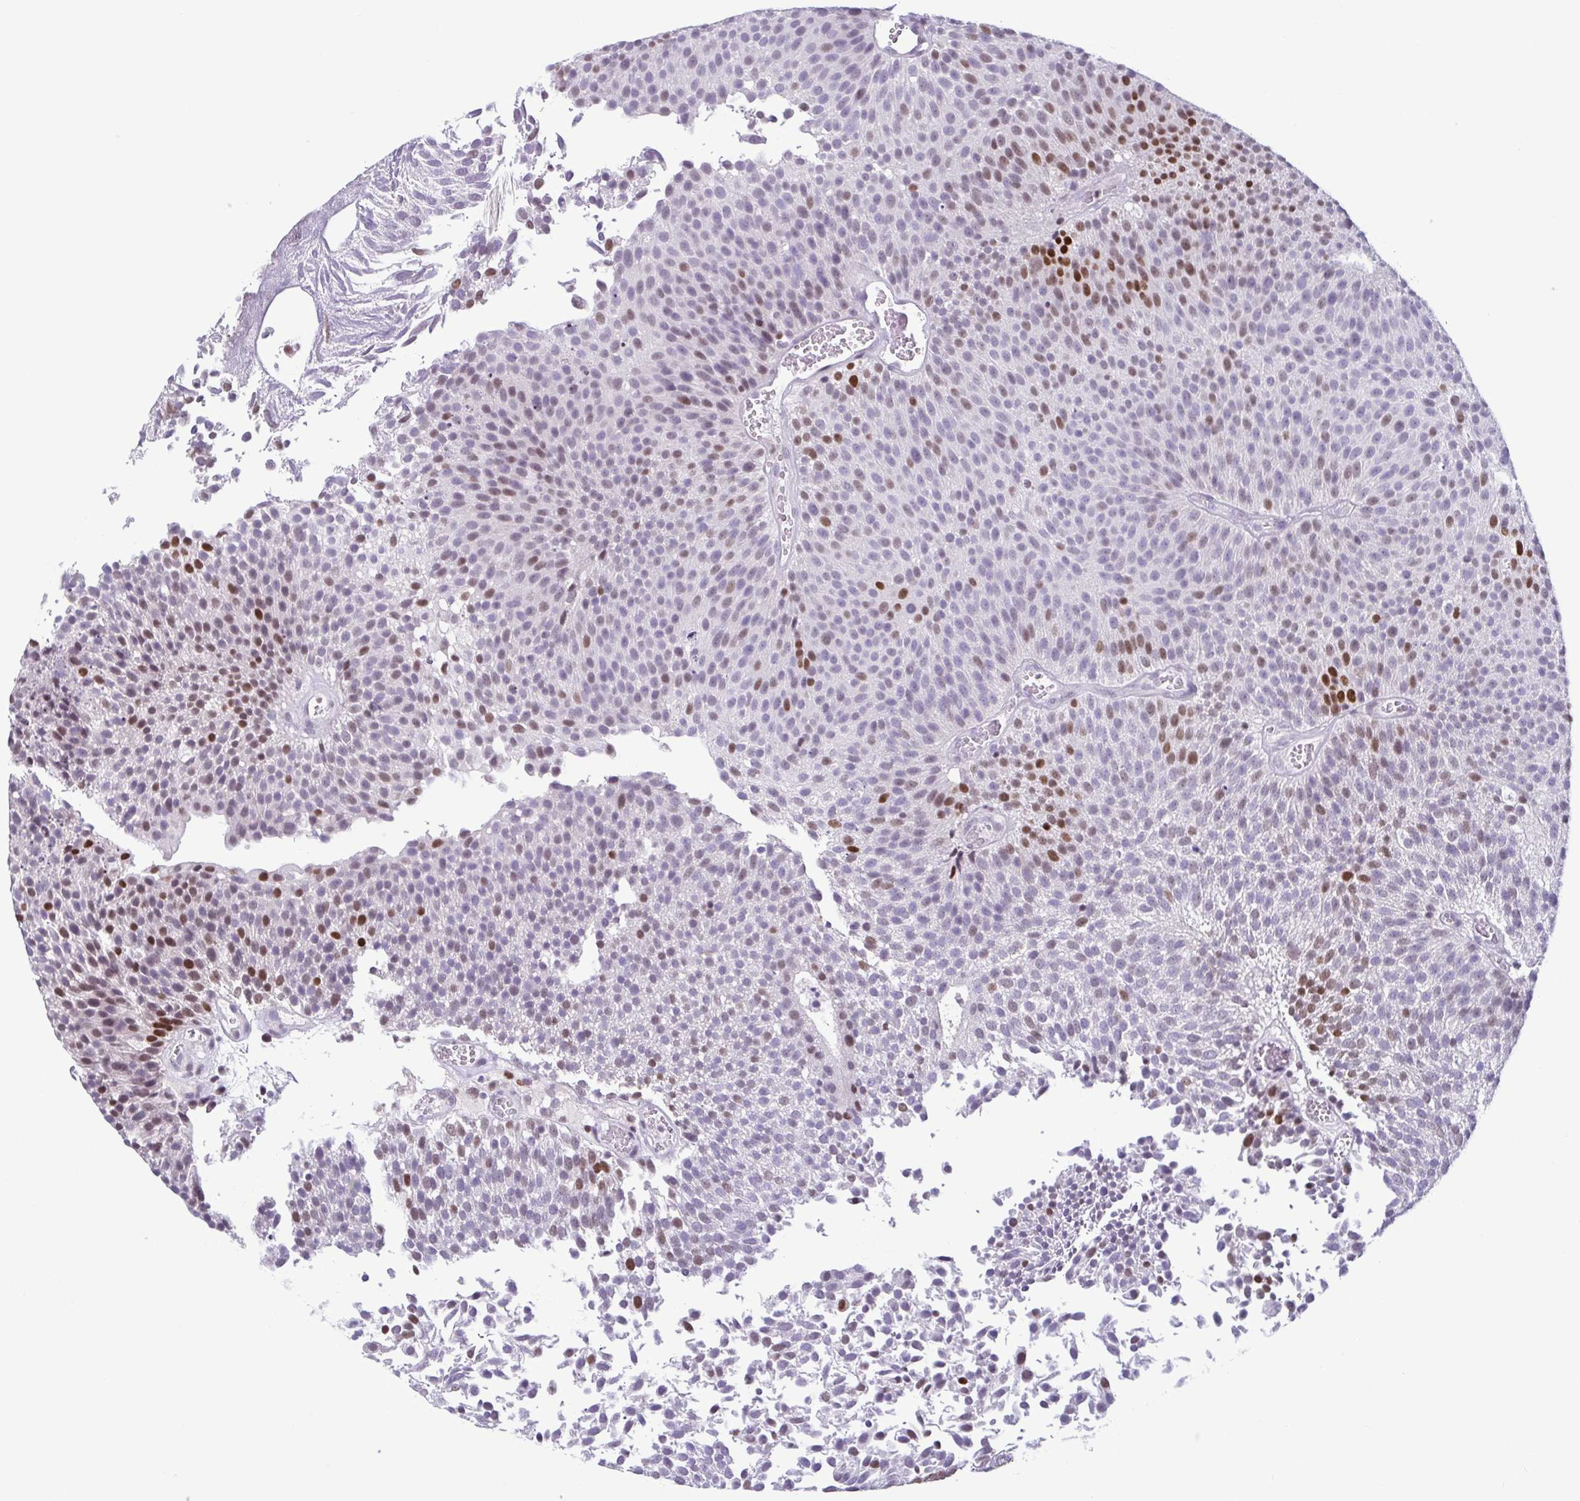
{"staining": {"intensity": "moderate", "quantity": "<25%", "location": "nuclear"}, "tissue": "urothelial cancer", "cell_type": "Tumor cells", "image_type": "cancer", "snomed": [{"axis": "morphology", "description": "Urothelial carcinoma, Low grade"}, {"axis": "topography", "description": "Urinary bladder"}], "caption": "Human urothelial carcinoma (low-grade) stained for a protein (brown) shows moderate nuclear positive expression in about <25% of tumor cells.", "gene": "IRF1", "patient": {"sex": "female", "age": 79}}